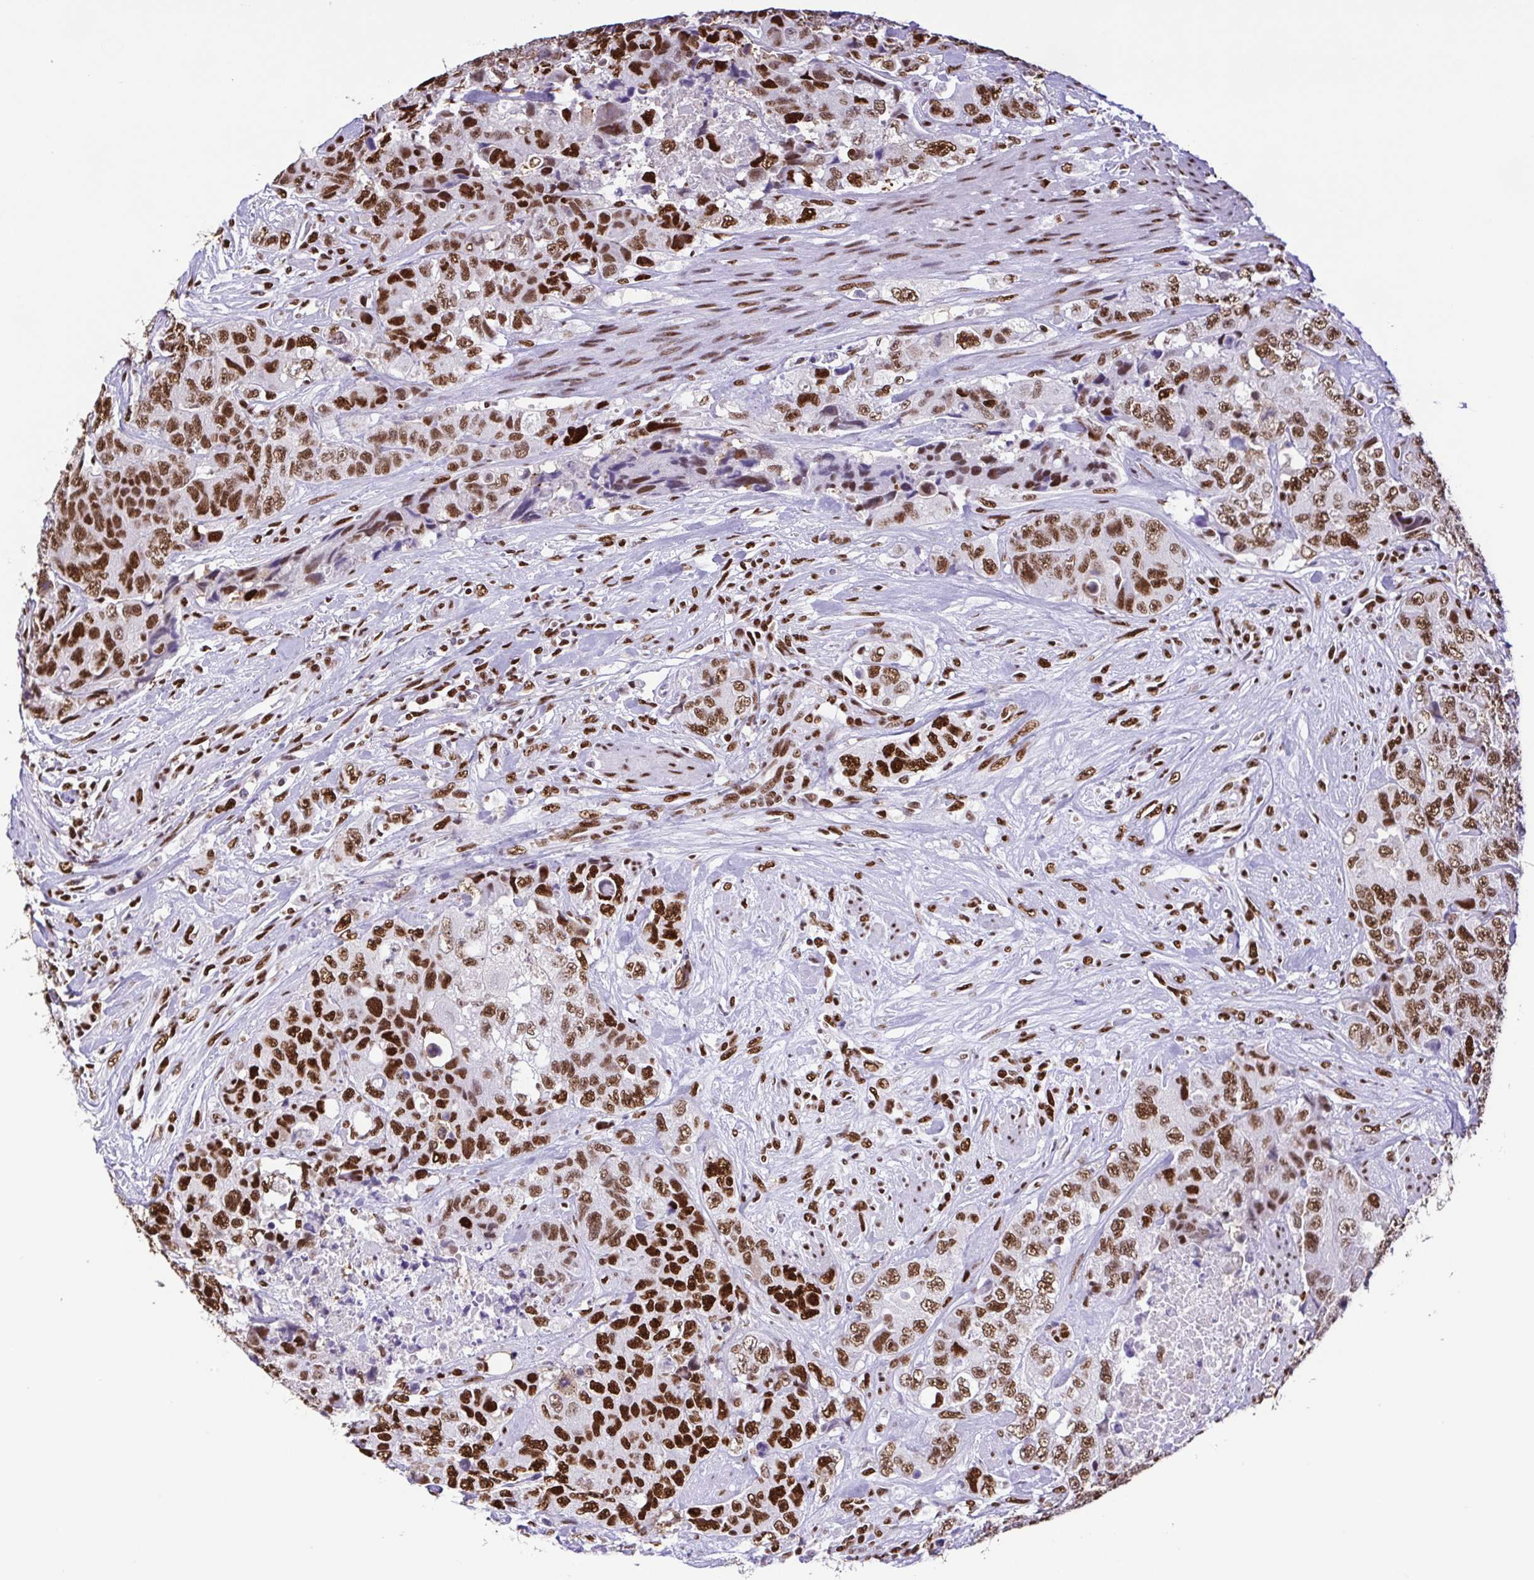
{"staining": {"intensity": "strong", "quantity": ">75%", "location": "nuclear"}, "tissue": "urothelial cancer", "cell_type": "Tumor cells", "image_type": "cancer", "snomed": [{"axis": "morphology", "description": "Urothelial carcinoma, High grade"}, {"axis": "topography", "description": "Urinary bladder"}], "caption": "Immunohistochemical staining of human urothelial cancer demonstrates high levels of strong nuclear protein staining in about >75% of tumor cells. (Stains: DAB (3,3'-diaminobenzidine) in brown, nuclei in blue, Microscopy: brightfield microscopy at high magnification).", "gene": "TRIM28", "patient": {"sex": "female", "age": 78}}